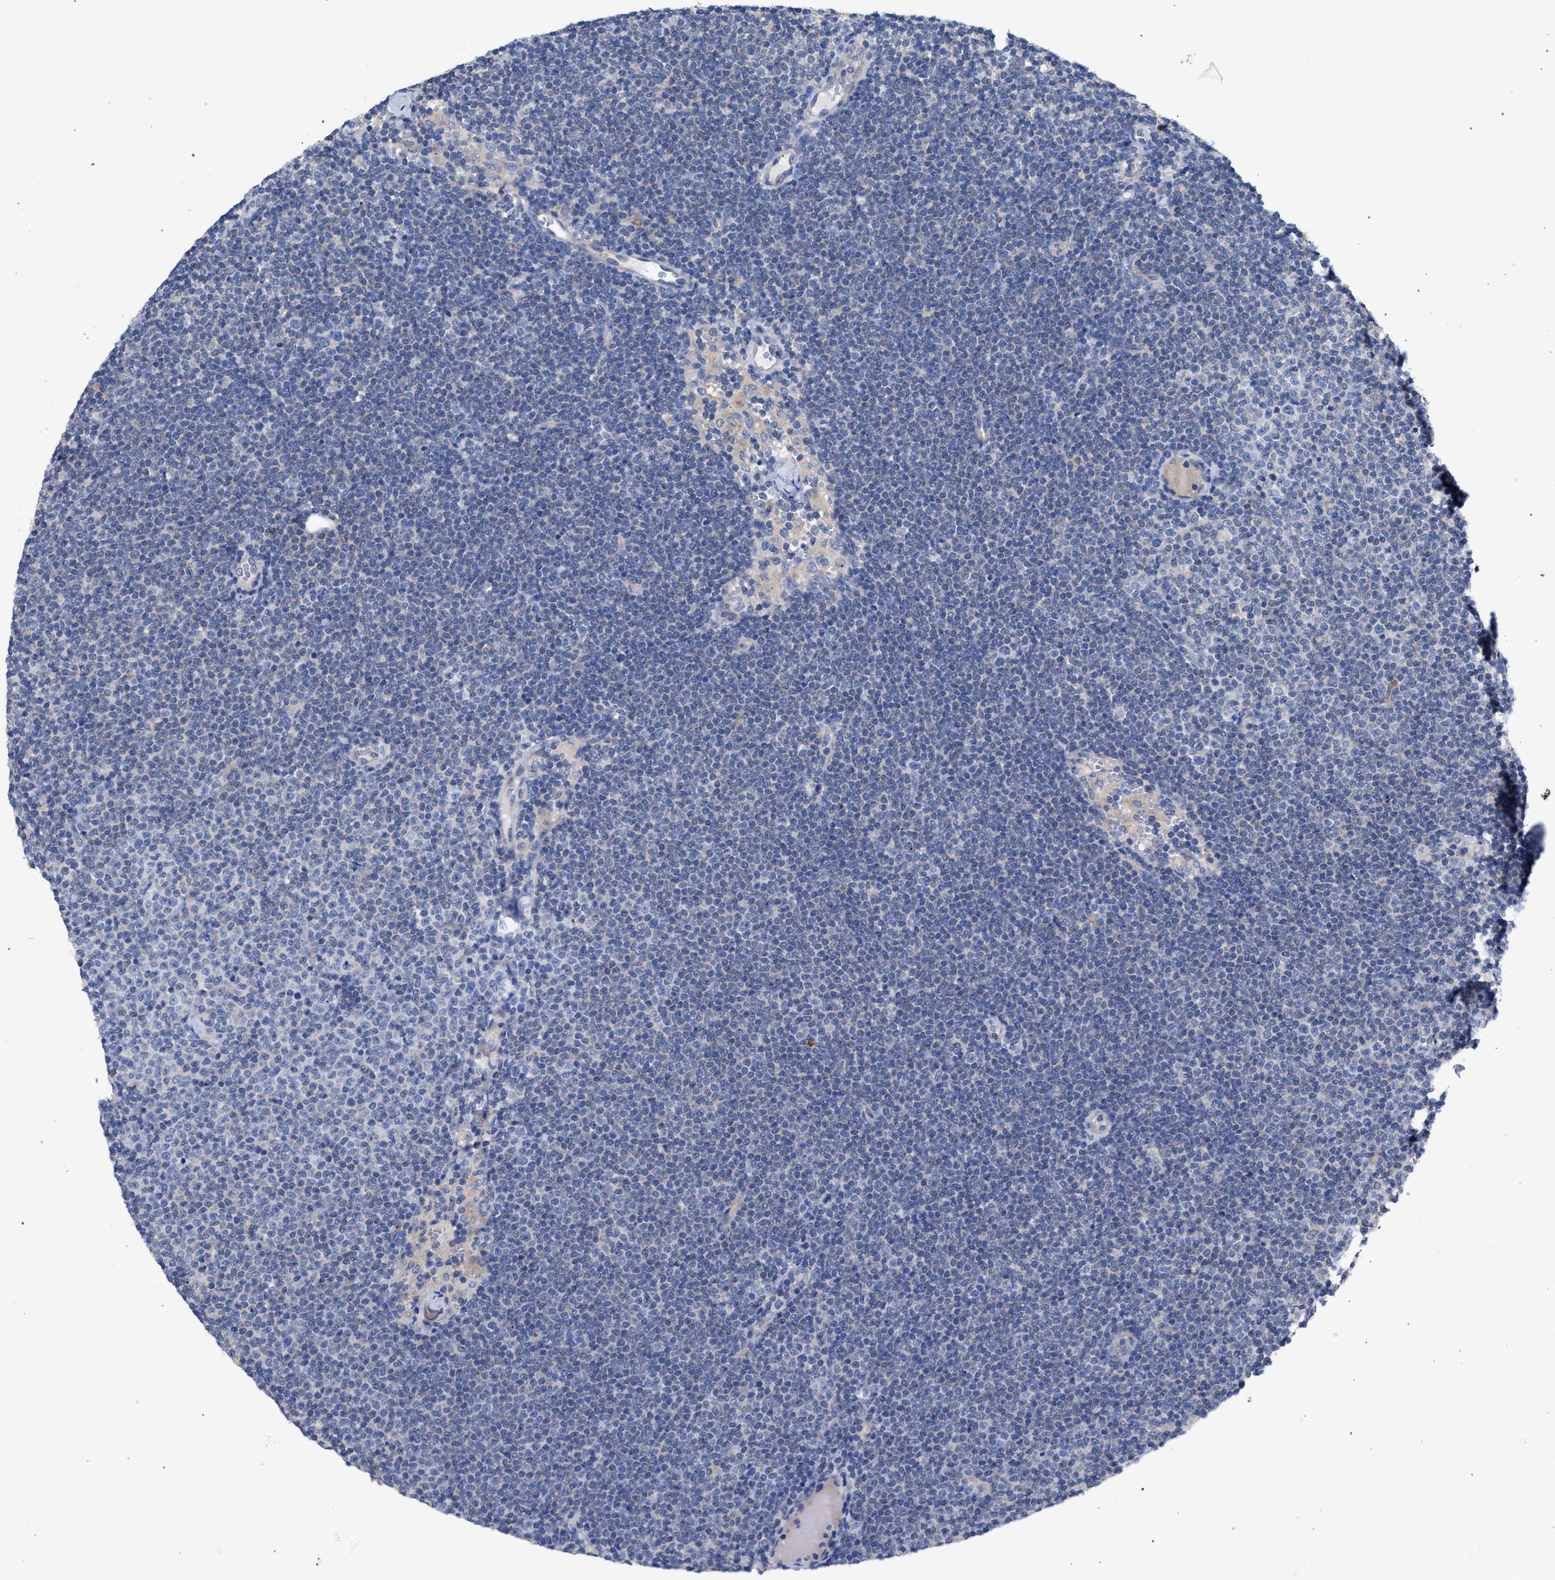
{"staining": {"intensity": "negative", "quantity": "none", "location": "none"}, "tissue": "lymphoma", "cell_type": "Tumor cells", "image_type": "cancer", "snomed": [{"axis": "morphology", "description": "Malignant lymphoma, non-Hodgkin's type, Low grade"}, {"axis": "topography", "description": "Lymph node"}], "caption": "Malignant lymphoma, non-Hodgkin's type (low-grade) was stained to show a protein in brown. There is no significant positivity in tumor cells. The staining is performed using DAB brown chromogen with nuclei counter-stained in using hematoxylin.", "gene": "GMPR", "patient": {"sex": "female", "age": 53}}